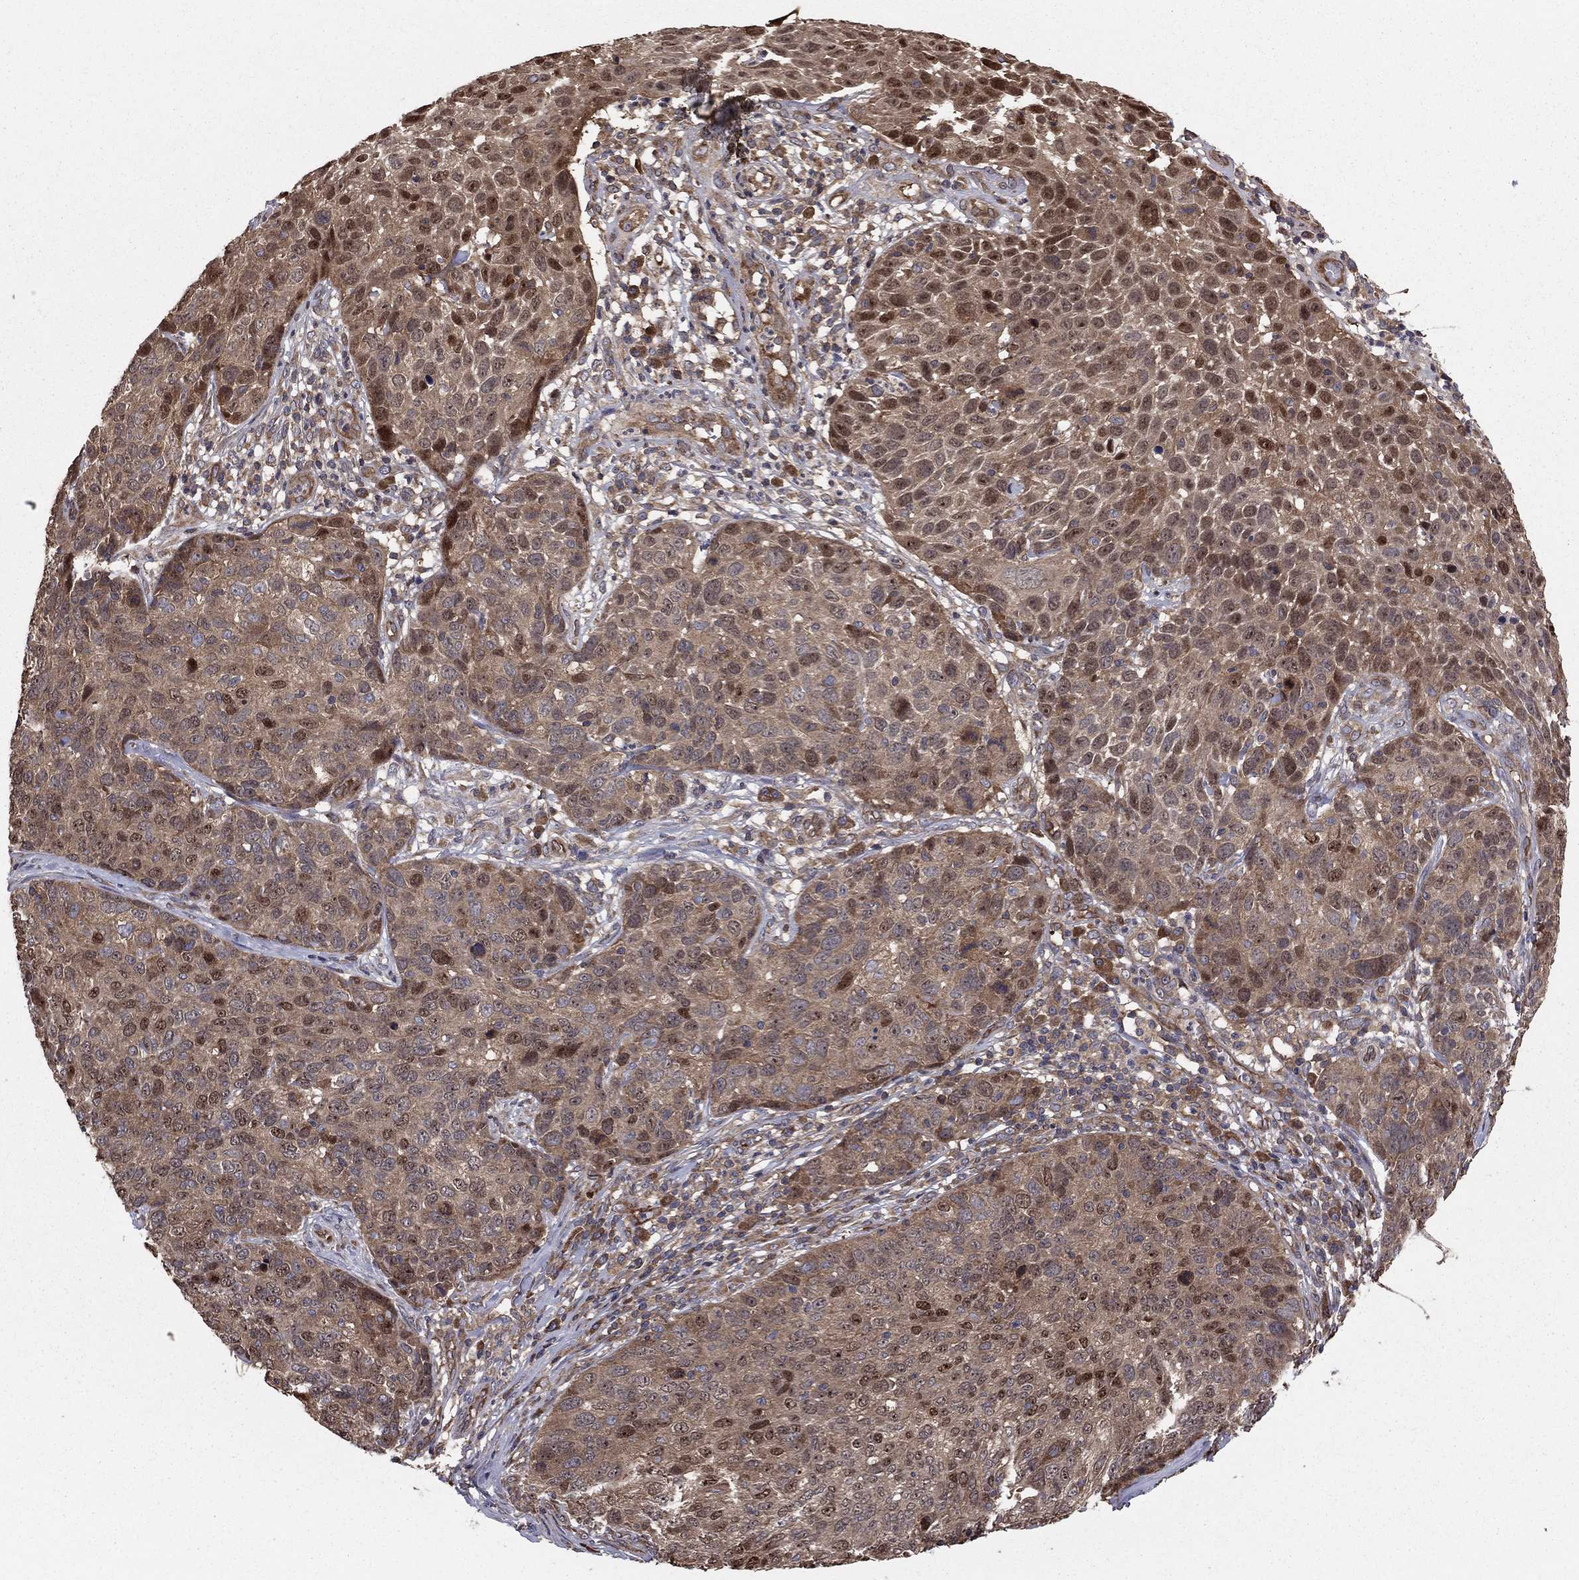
{"staining": {"intensity": "moderate", "quantity": ">75%", "location": "cytoplasmic/membranous"}, "tissue": "skin cancer", "cell_type": "Tumor cells", "image_type": "cancer", "snomed": [{"axis": "morphology", "description": "Squamous cell carcinoma, NOS"}, {"axis": "topography", "description": "Skin"}], "caption": "IHC of squamous cell carcinoma (skin) displays medium levels of moderate cytoplasmic/membranous positivity in approximately >75% of tumor cells.", "gene": "BABAM2", "patient": {"sex": "male", "age": 92}}